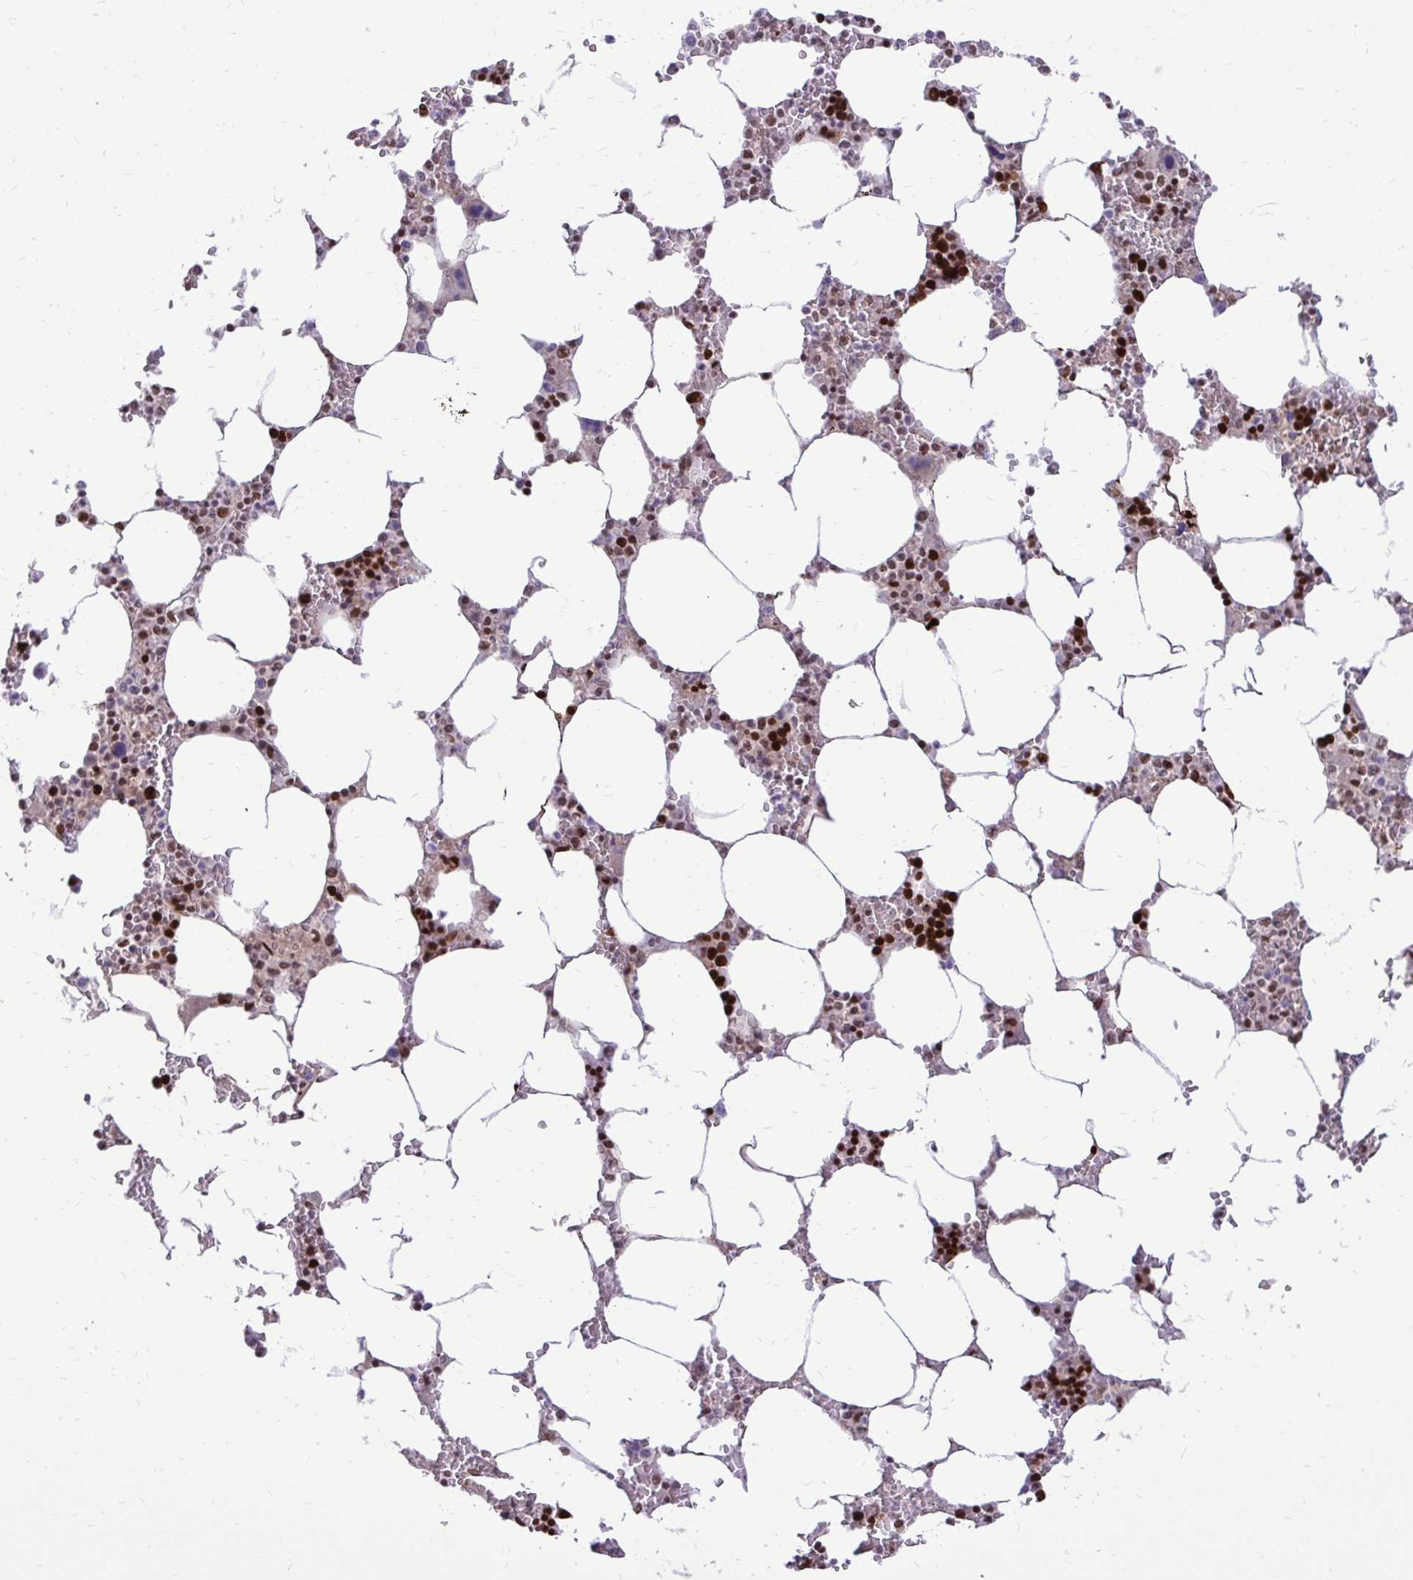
{"staining": {"intensity": "strong", "quantity": "25%-75%", "location": "nuclear"}, "tissue": "bone marrow", "cell_type": "Hematopoietic cells", "image_type": "normal", "snomed": [{"axis": "morphology", "description": "Normal tissue, NOS"}, {"axis": "topography", "description": "Bone marrow"}], "caption": "Protein analysis of normal bone marrow demonstrates strong nuclear staining in approximately 25%-75% of hematopoietic cells.", "gene": "CDYL", "patient": {"sex": "male", "age": 64}}